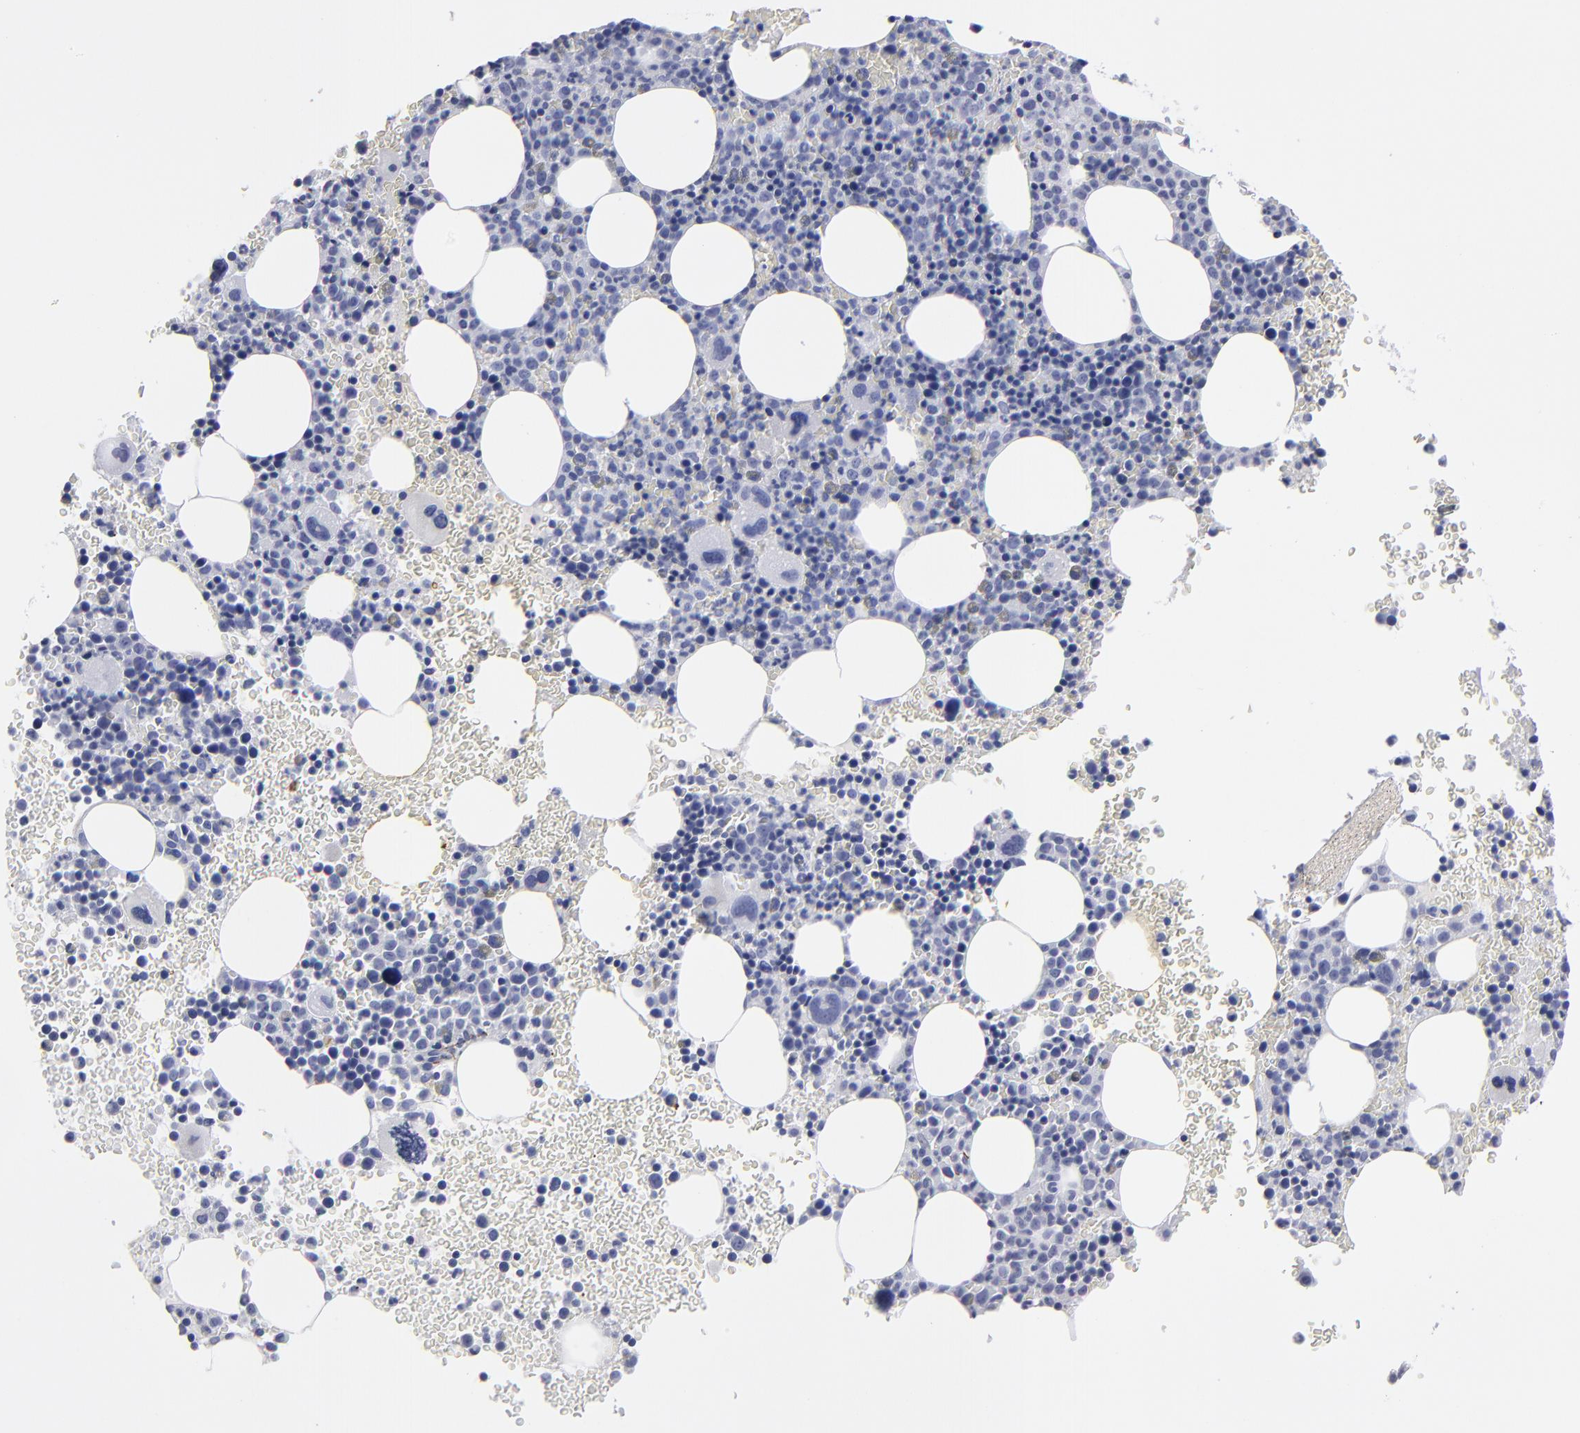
{"staining": {"intensity": "negative", "quantity": "none", "location": "none"}, "tissue": "bone marrow", "cell_type": "Hematopoietic cells", "image_type": "normal", "snomed": [{"axis": "morphology", "description": "Normal tissue, NOS"}, {"axis": "topography", "description": "Bone marrow"}], "caption": "This image is of normal bone marrow stained with IHC to label a protein in brown with the nuclei are counter-stained blue. There is no expression in hematopoietic cells. (Brightfield microscopy of DAB (3,3'-diaminobenzidine) immunohistochemistry (IHC) at high magnification).", "gene": "CADM3", "patient": {"sex": "male", "age": 68}}